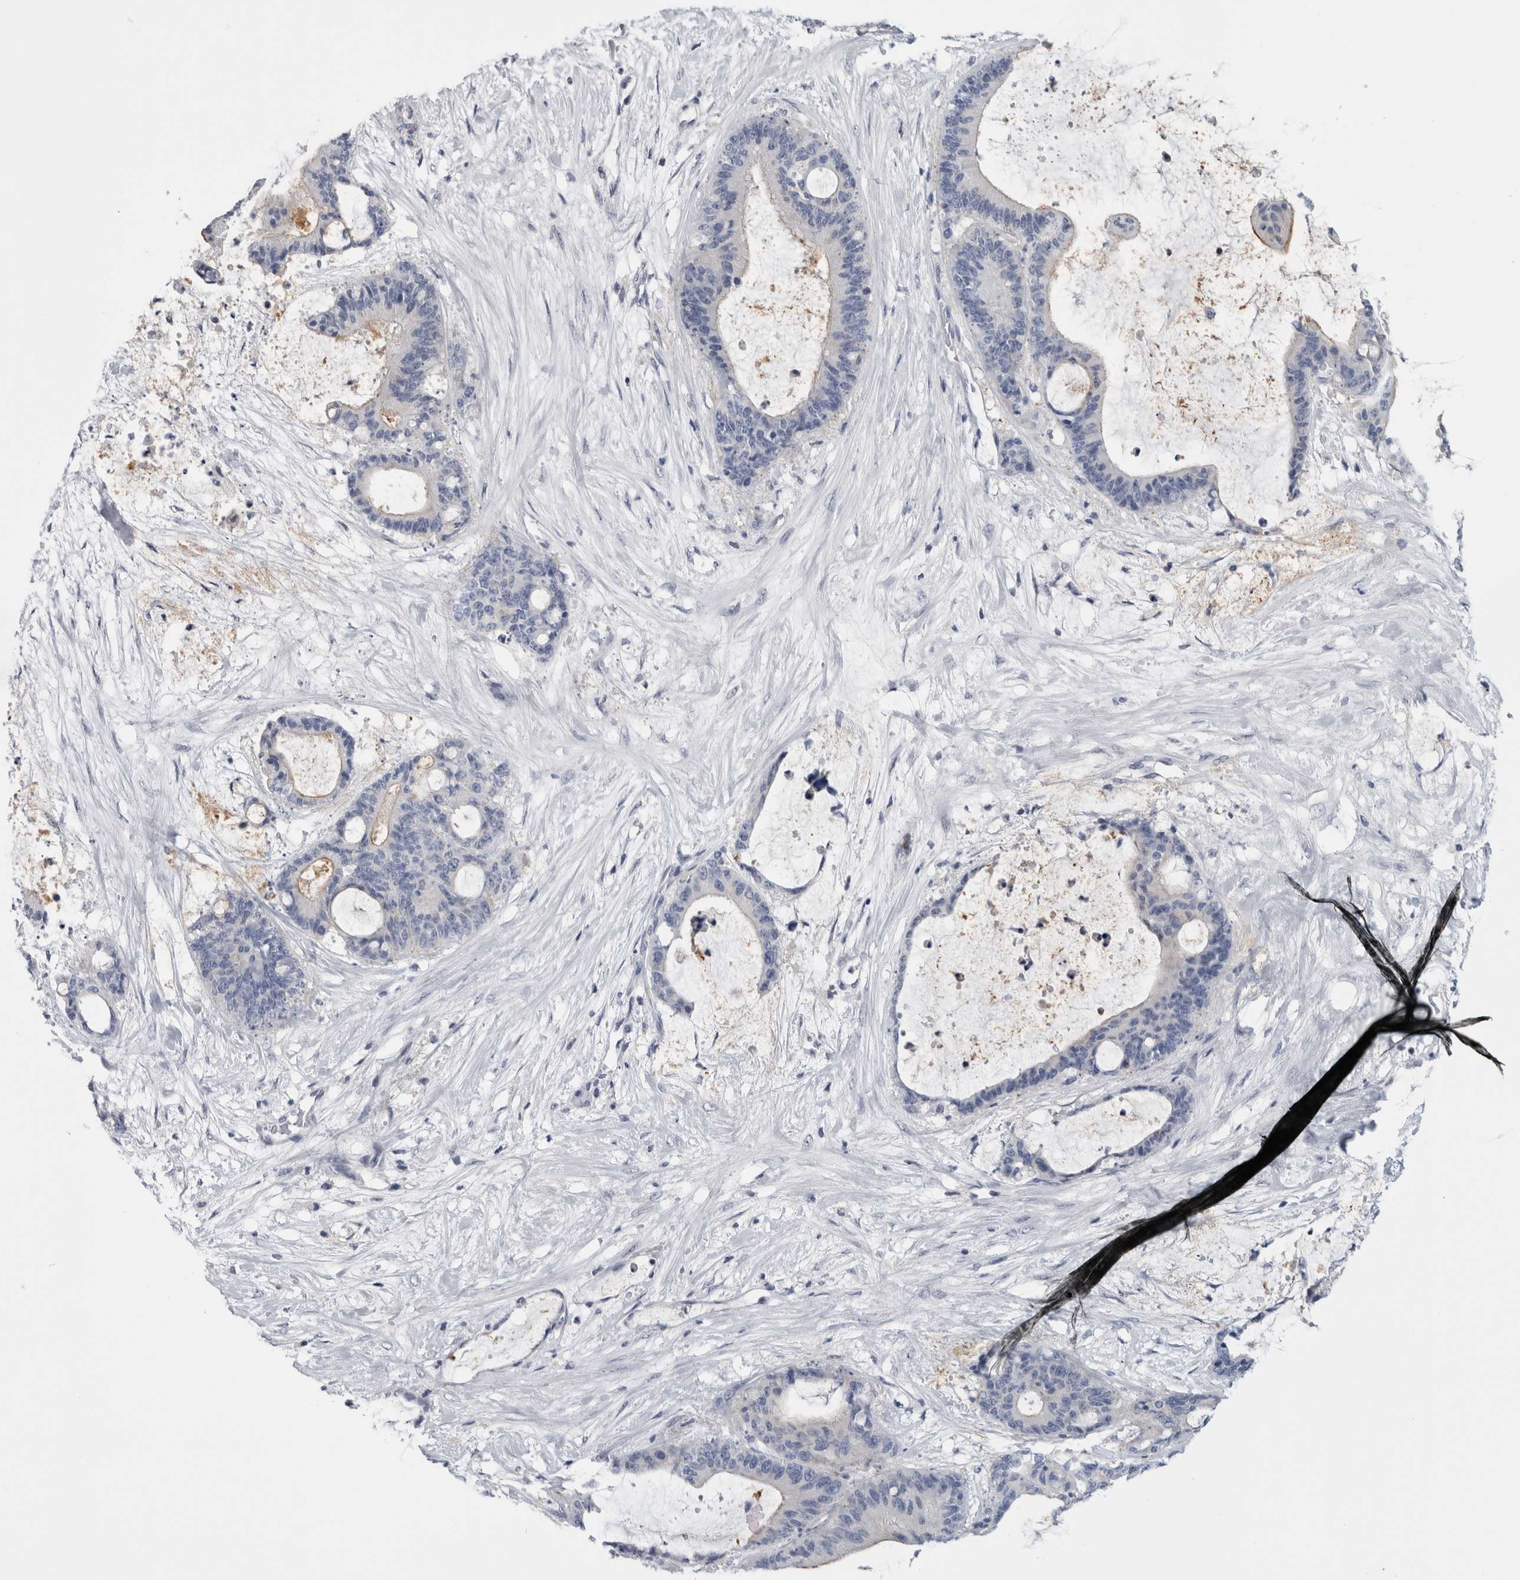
{"staining": {"intensity": "negative", "quantity": "none", "location": "none"}, "tissue": "liver cancer", "cell_type": "Tumor cells", "image_type": "cancer", "snomed": [{"axis": "morphology", "description": "Cholangiocarcinoma"}, {"axis": "topography", "description": "Liver"}], "caption": "DAB (3,3'-diaminobenzidine) immunohistochemical staining of human liver cholangiocarcinoma demonstrates no significant staining in tumor cells.", "gene": "ANKFY1", "patient": {"sex": "female", "age": 73}}